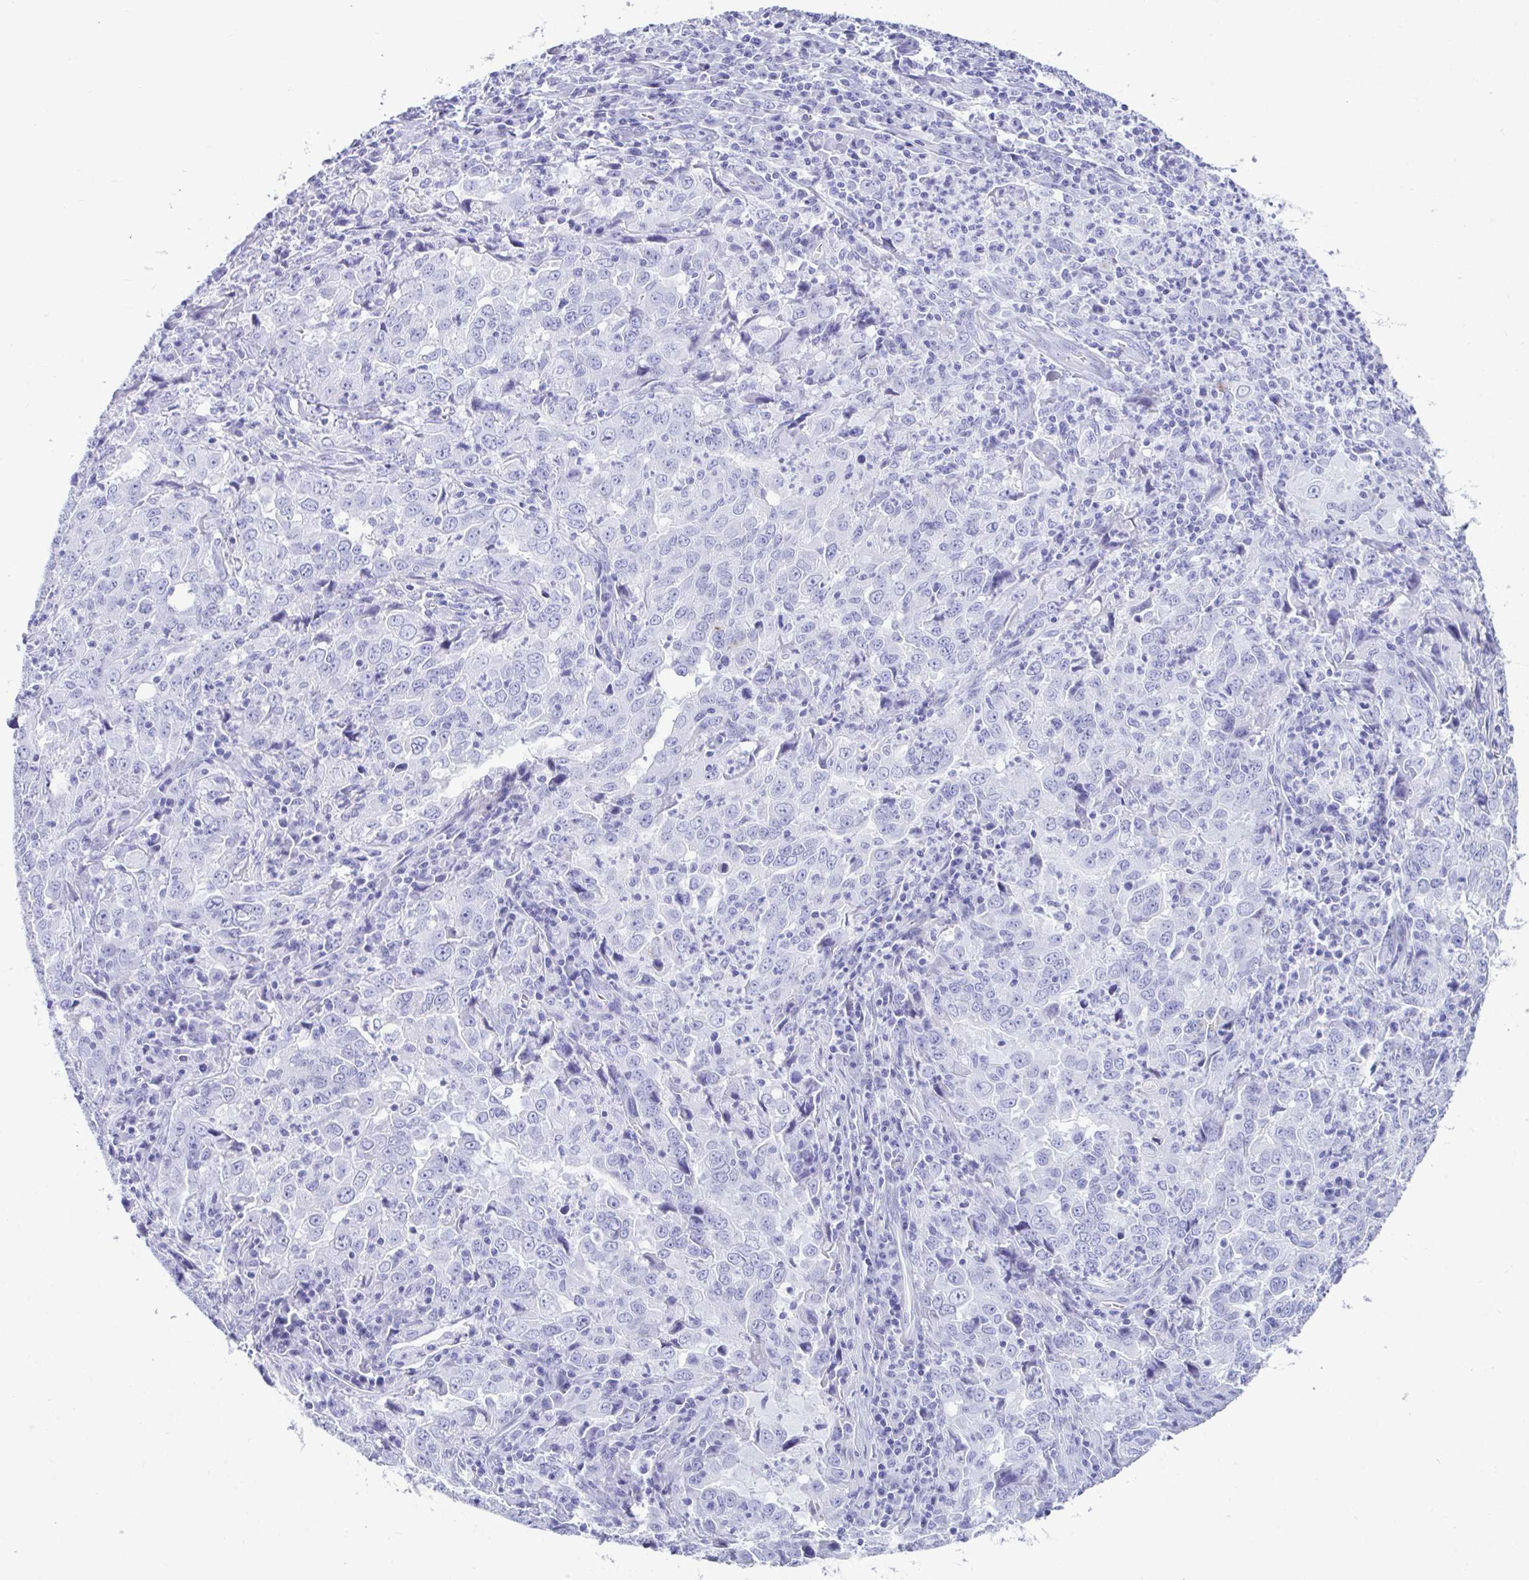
{"staining": {"intensity": "negative", "quantity": "none", "location": "none"}, "tissue": "lung cancer", "cell_type": "Tumor cells", "image_type": "cancer", "snomed": [{"axis": "morphology", "description": "Adenocarcinoma, NOS"}, {"axis": "topography", "description": "Lung"}], "caption": "Protein analysis of adenocarcinoma (lung) displays no significant positivity in tumor cells. Brightfield microscopy of IHC stained with DAB (3,3'-diaminobenzidine) (brown) and hematoxylin (blue), captured at high magnification.", "gene": "SMIM9", "patient": {"sex": "male", "age": 67}}